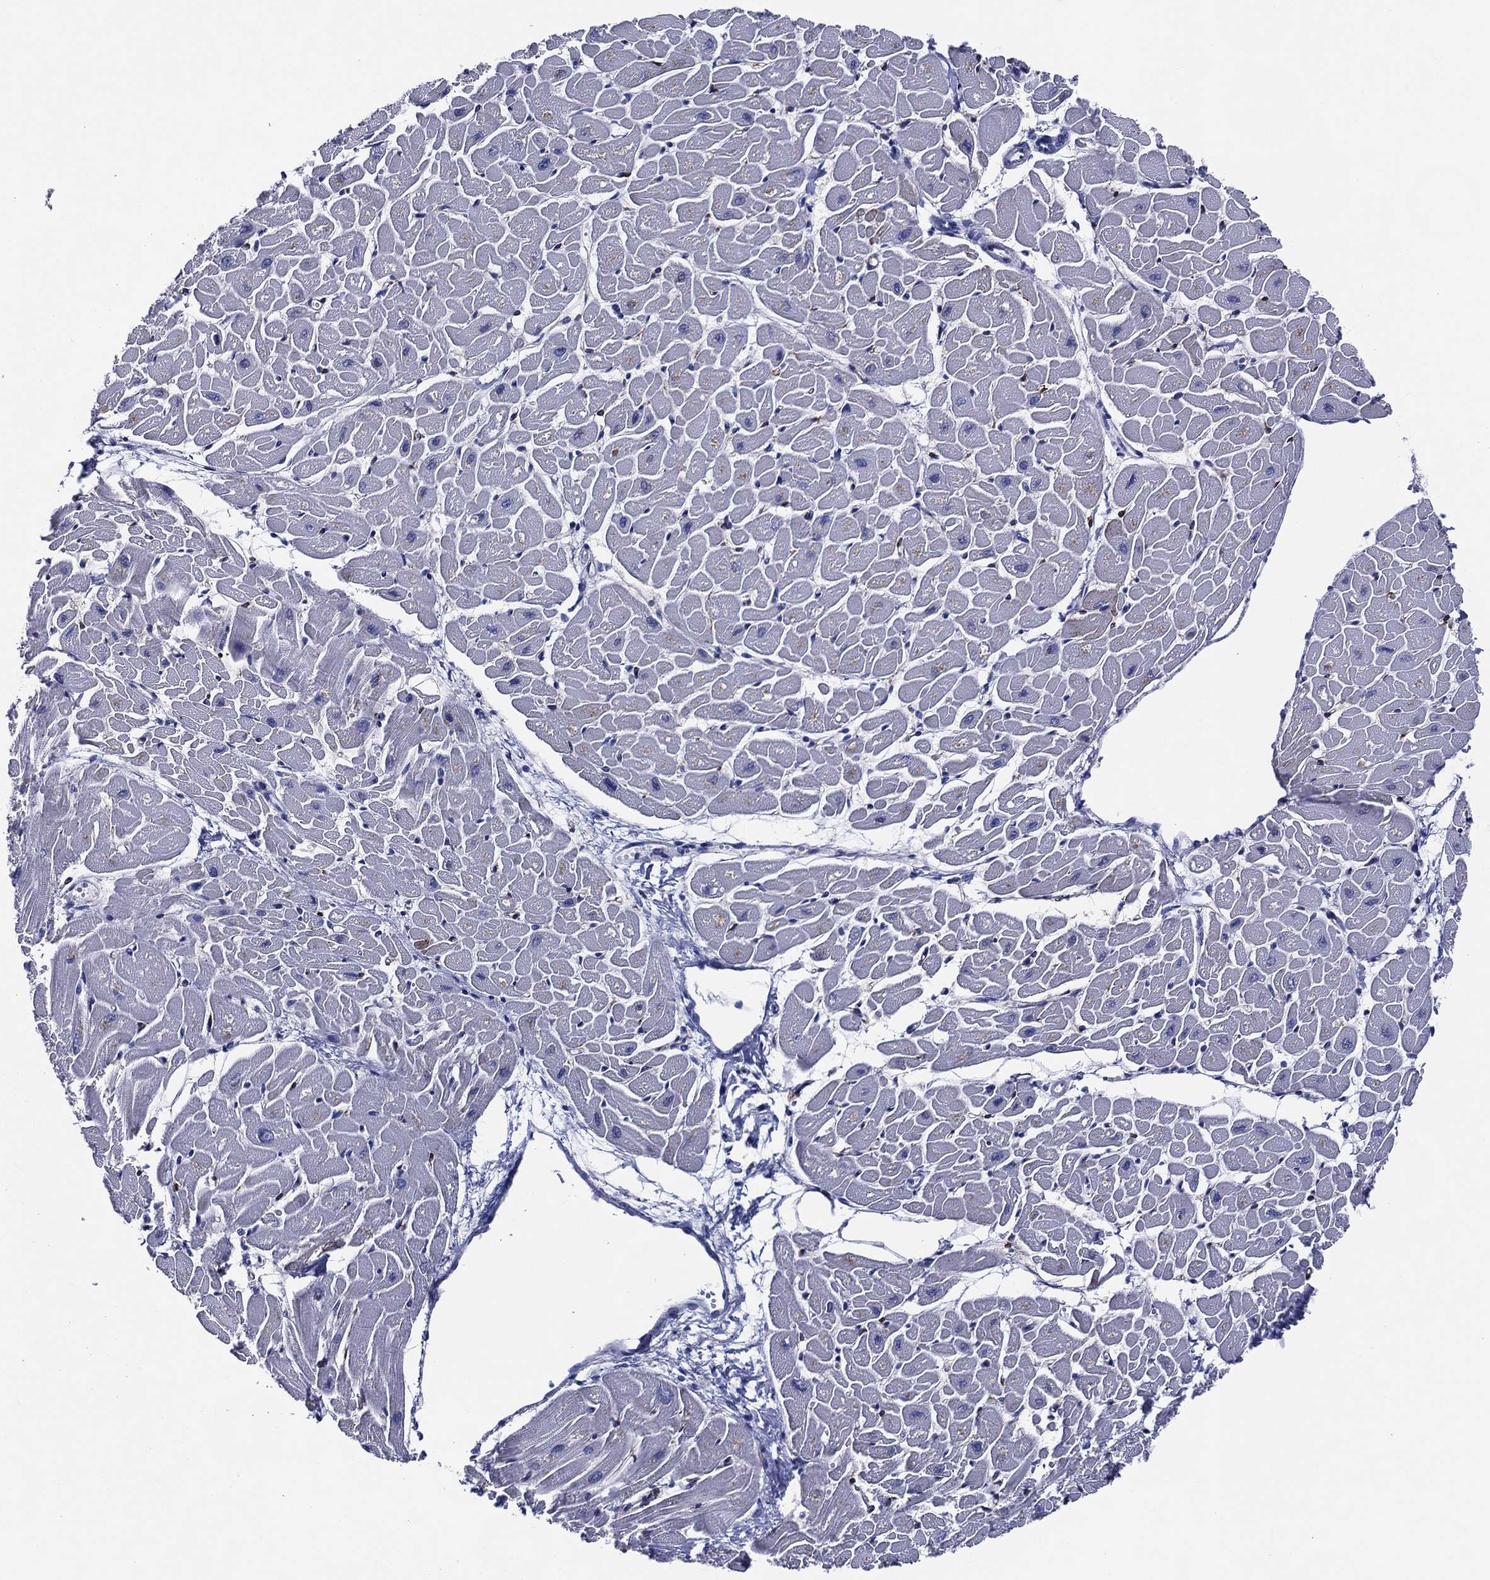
{"staining": {"intensity": "negative", "quantity": "none", "location": "none"}, "tissue": "heart muscle", "cell_type": "Cardiomyocytes", "image_type": "normal", "snomed": [{"axis": "morphology", "description": "Normal tissue, NOS"}, {"axis": "topography", "description": "Heart"}], "caption": "Human heart muscle stained for a protein using immunohistochemistry (IHC) displays no staining in cardiomyocytes.", "gene": "ACE2", "patient": {"sex": "male", "age": 57}}